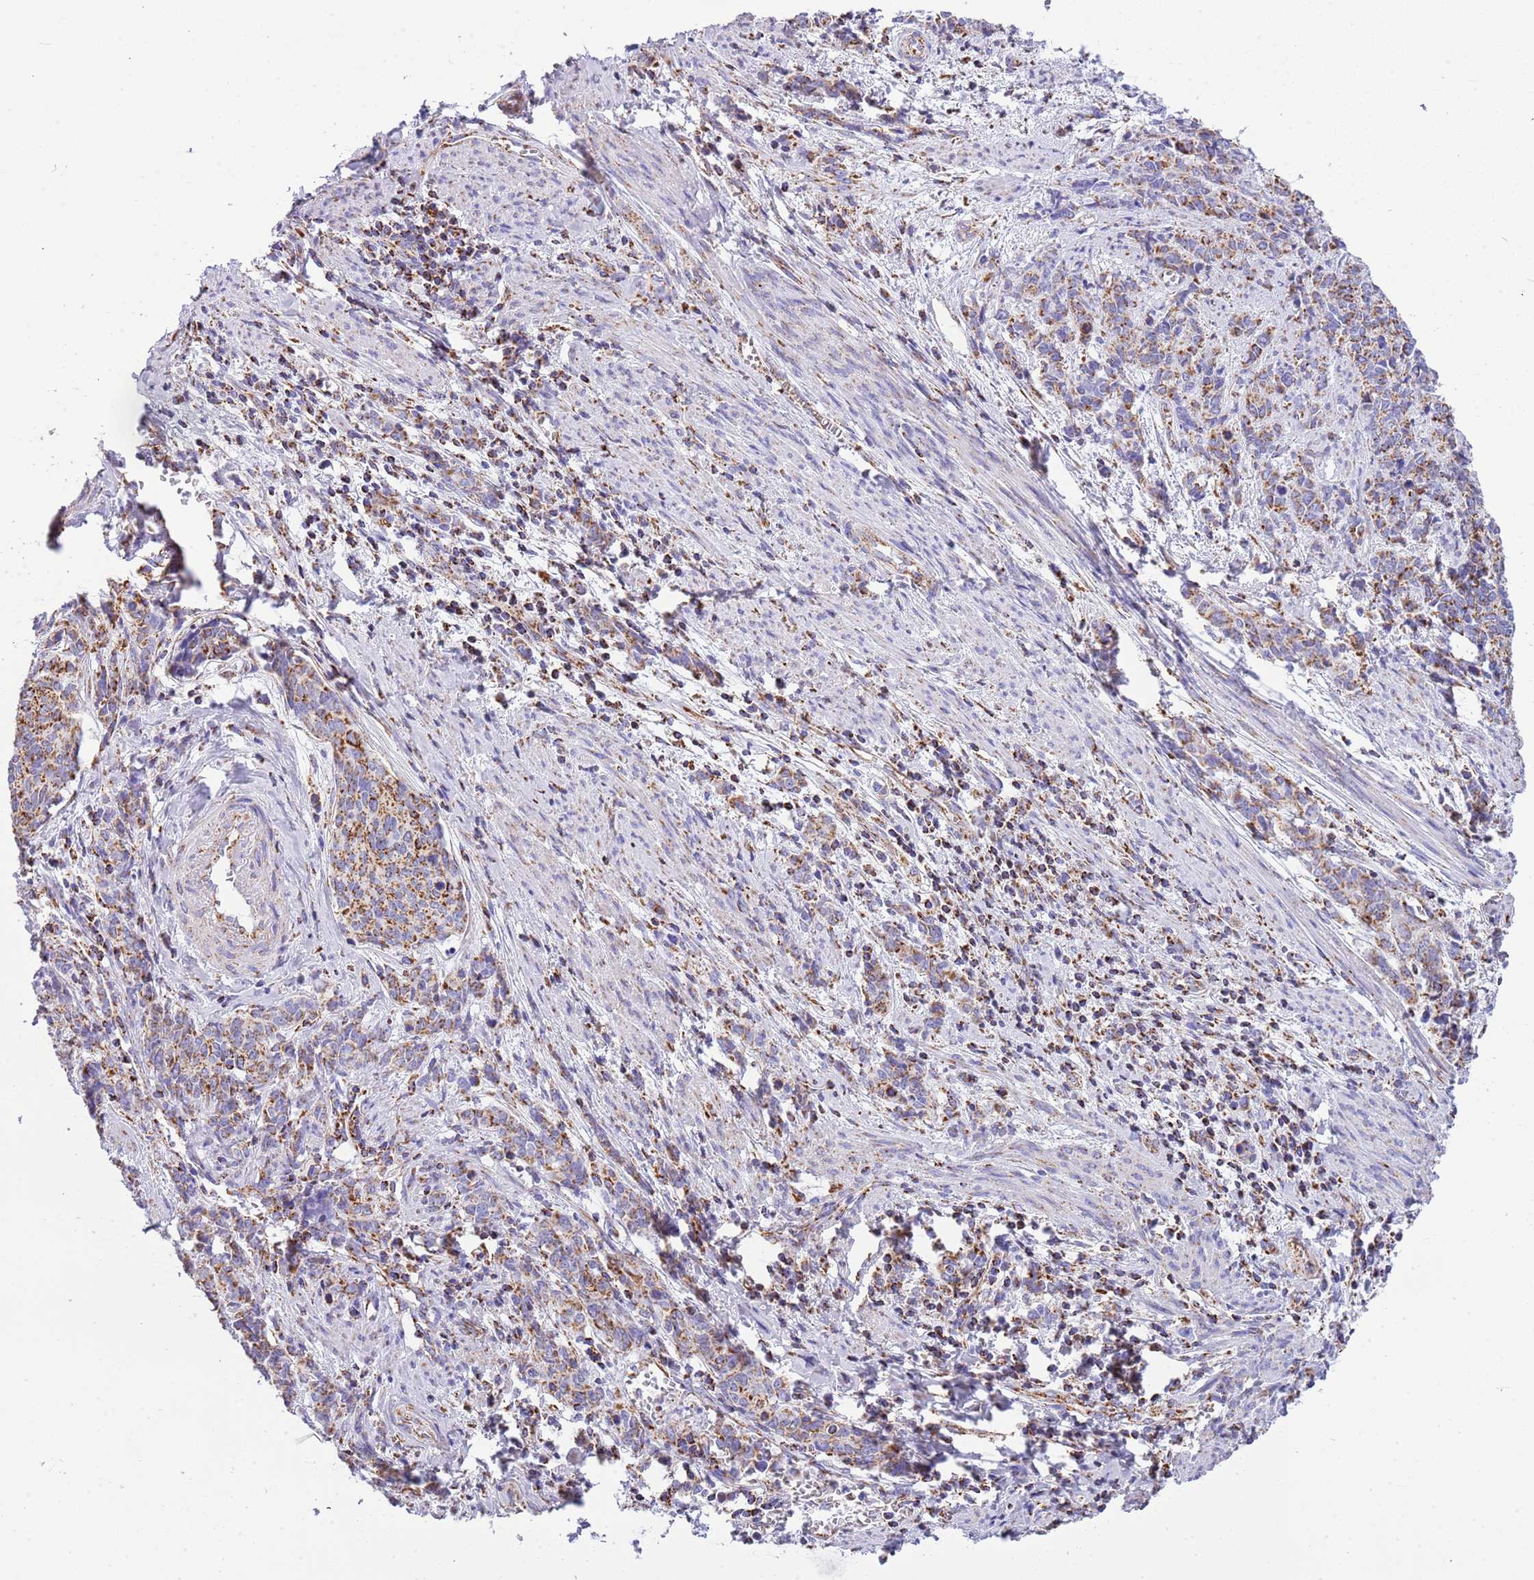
{"staining": {"intensity": "moderate", "quantity": ">75%", "location": "cytoplasmic/membranous"}, "tissue": "cervical cancer", "cell_type": "Tumor cells", "image_type": "cancer", "snomed": [{"axis": "morphology", "description": "Squamous cell carcinoma, NOS"}, {"axis": "topography", "description": "Cervix"}], "caption": "A medium amount of moderate cytoplasmic/membranous expression is appreciated in approximately >75% of tumor cells in cervical cancer tissue.", "gene": "SUCLG2", "patient": {"sex": "female", "age": 60}}